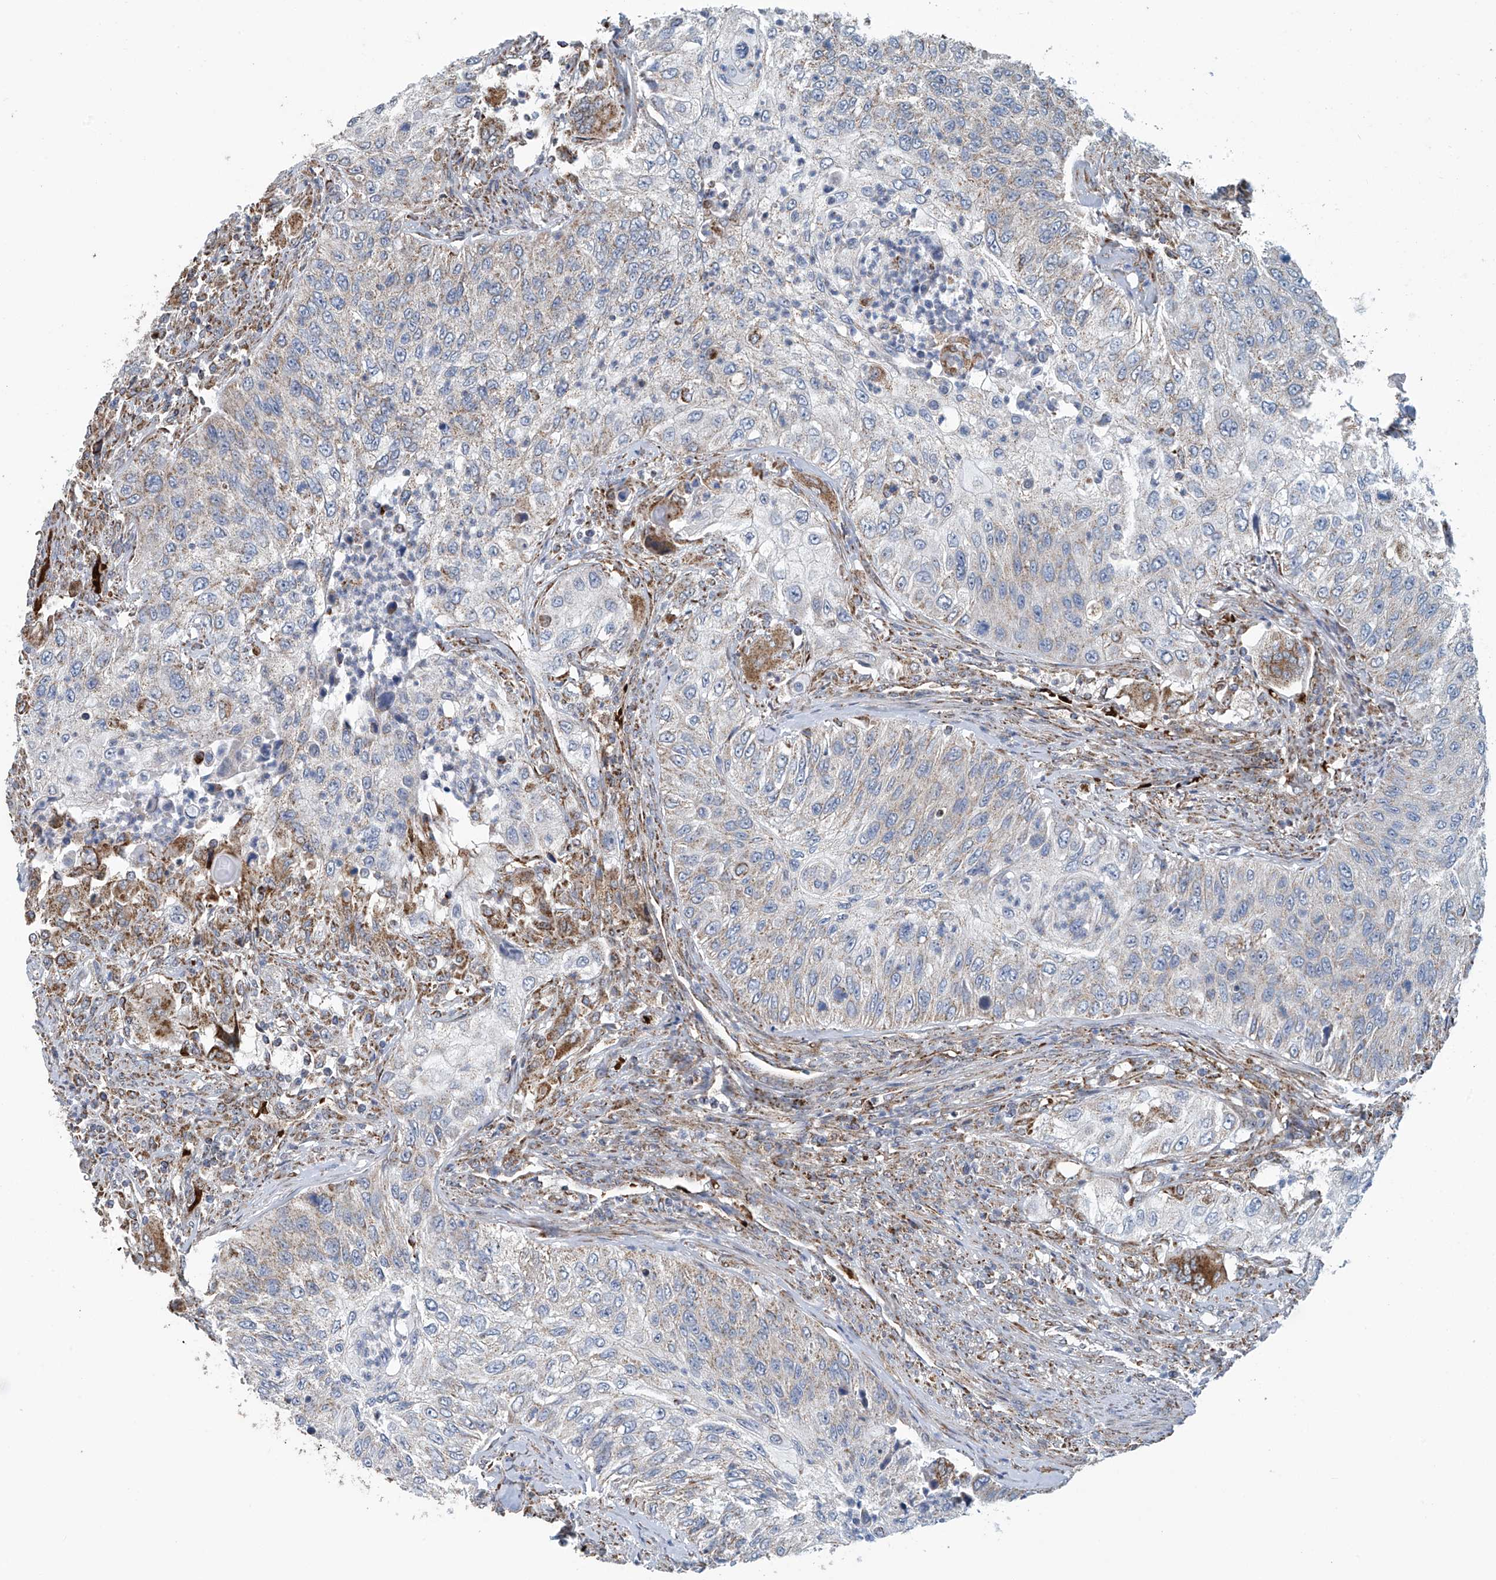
{"staining": {"intensity": "weak", "quantity": "25%-75%", "location": "cytoplasmic/membranous"}, "tissue": "urothelial cancer", "cell_type": "Tumor cells", "image_type": "cancer", "snomed": [{"axis": "morphology", "description": "Urothelial carcinoma, High grade"}, {"axis": "topography", "description": "Urinary bladder"}], "caption": "Tumor cells show low levels of weak cytoplasmic/membranous positivity in about 25%-75% of cells in urothelial cancer.", "gene": "COMMD1", "patient": {"sex": "female", "age": 60}}